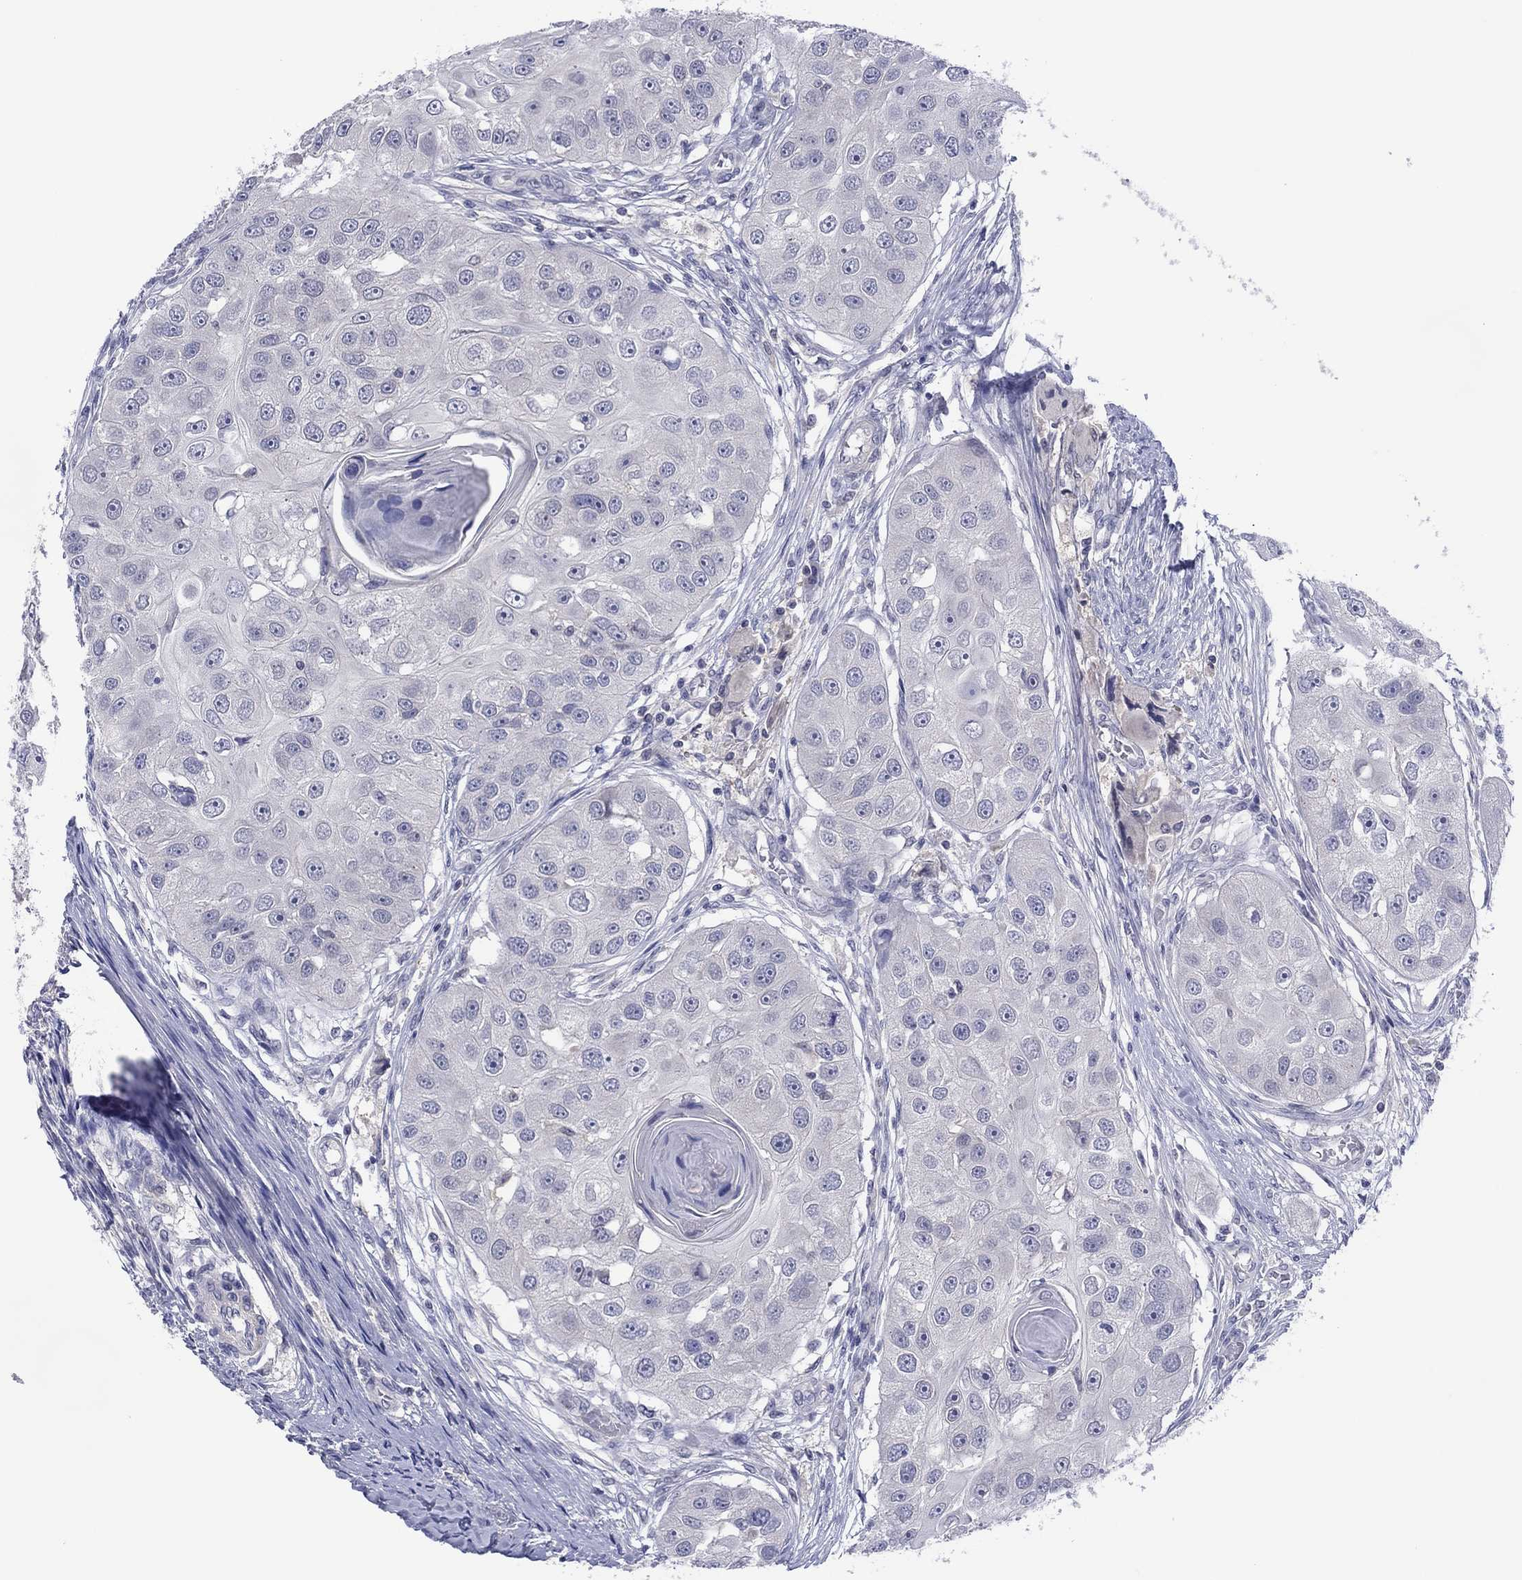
{"staining": {"intensity": "negative", "quantity": "none", "location": "none"}, "tissue": "head and neck cancer", "cell_type": "Tumor cells", "image_type": "cancer", "snomed": [{"axis": "morphology", "description": "Normal tissue, NOS"}, {"axis": "morphology", "description": "Squamous cell carcinoma, NOS"}, {"axis": "topography", "description": "Skeletal muscle"}, {"axis": "topography", "description": "Head-Neck"}], "caption": "There is no significant staining in tumor cells of head and neck squamous cell carcinoma. (DAB (3,3'-diaminobenzidine) immunohistochemistry, high magnification).", "gene": "CYP2B6", "patient": {"sex": "male", "age": 51}}